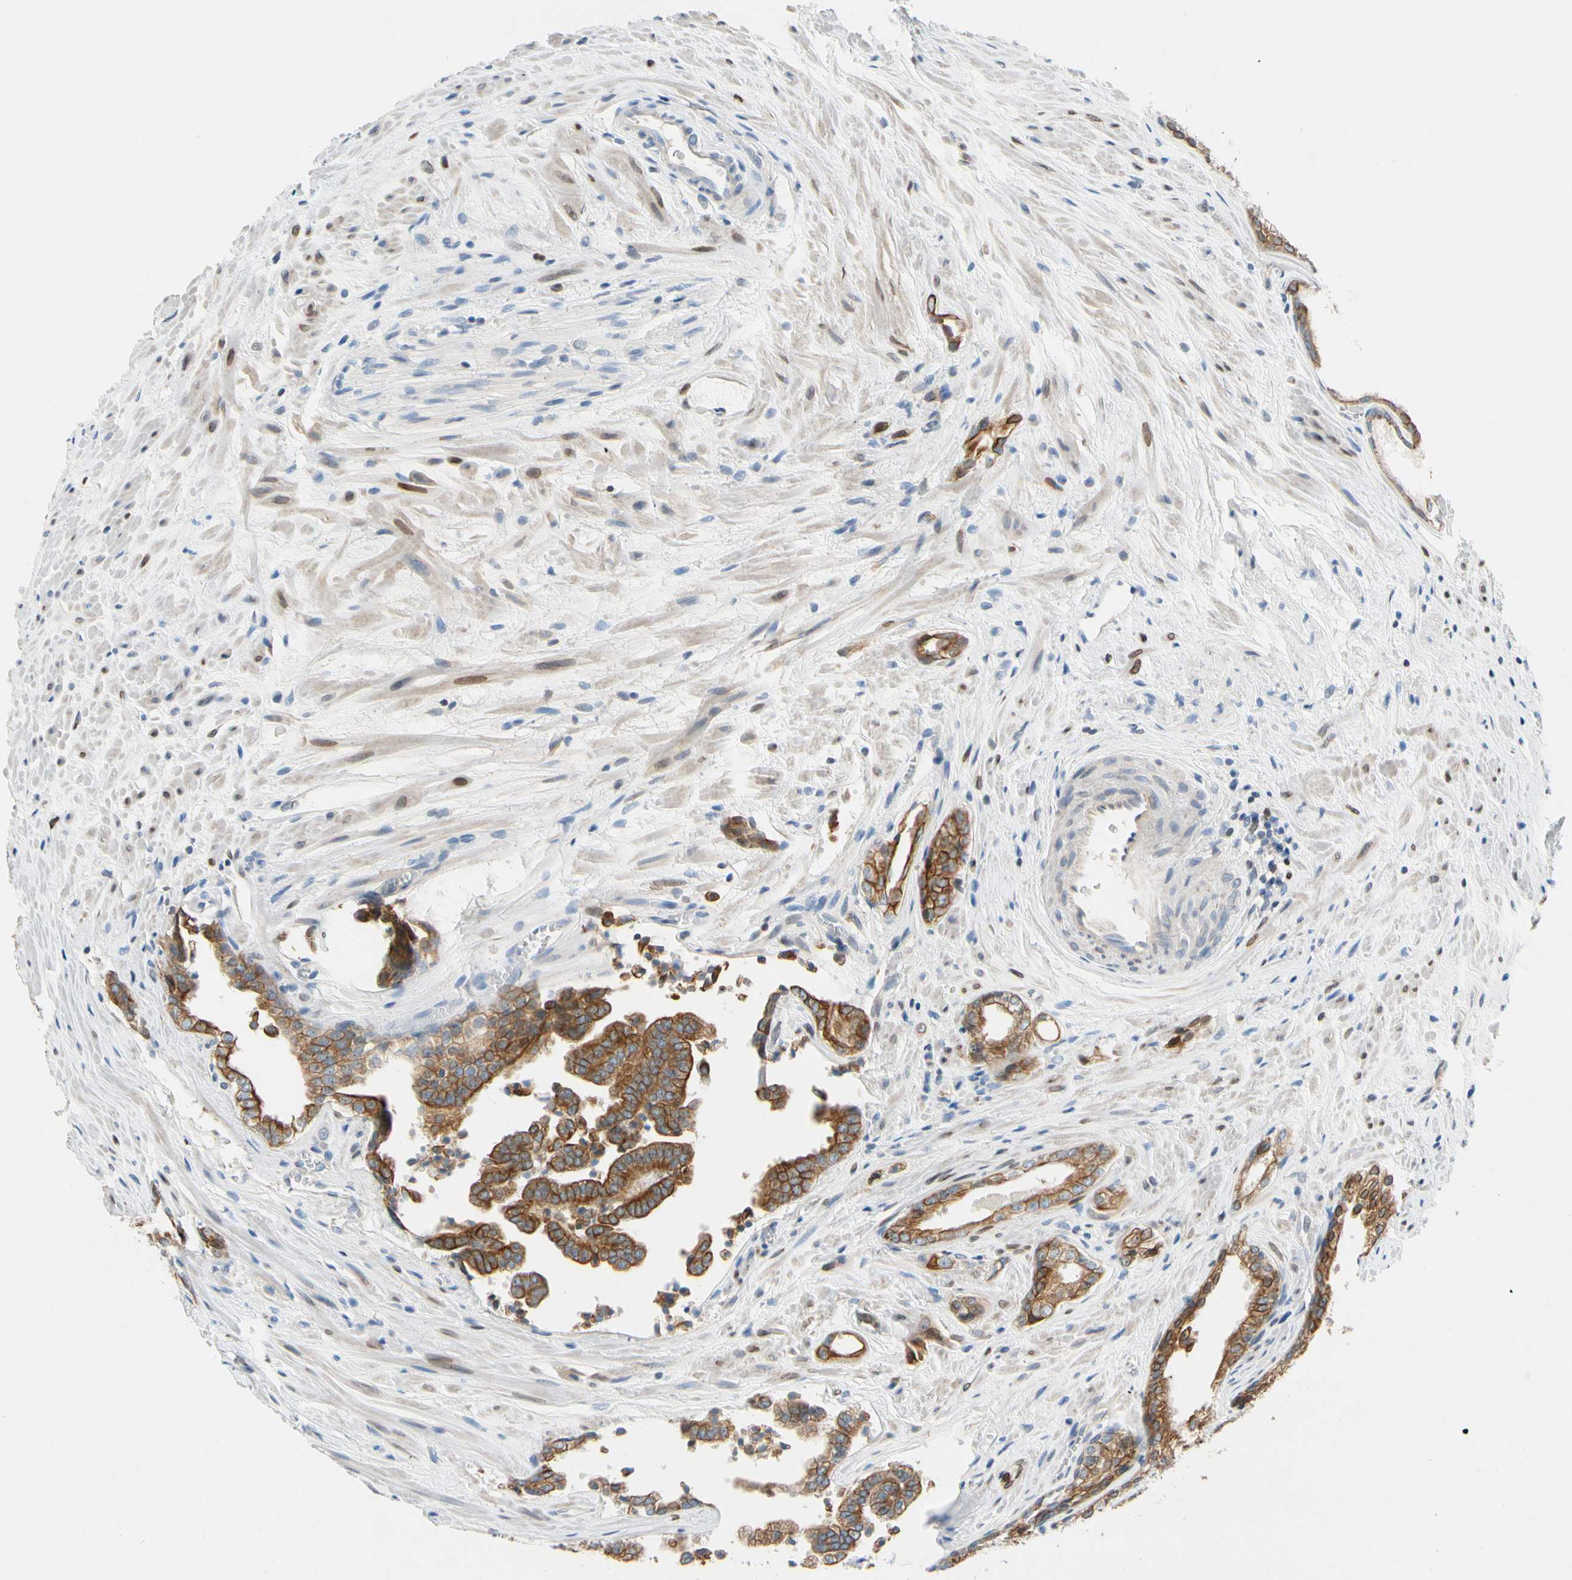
{"staining": {"intensity": "strong", "quantity": ">75%", "location": "cytoplasmic/membranous"}, "tissue": "prostate cancer", "cell_type": "Tumor cells", "image_type": "cancer", "snomed": [{"axis": "morphology", "description": "Adenocarcinoma, Low grade"}, {"axis": "topography", "description": "Prostate"}], "caption": "Strong cytoplasmic/membranous positivity for a protein is seen in approximately >75% of tumor cells of prostate adenocarcinoma (low-grade) using immunohistochemistry.", "gene": "ZNF132", "patient": {"sex": "male", "age": 60}}